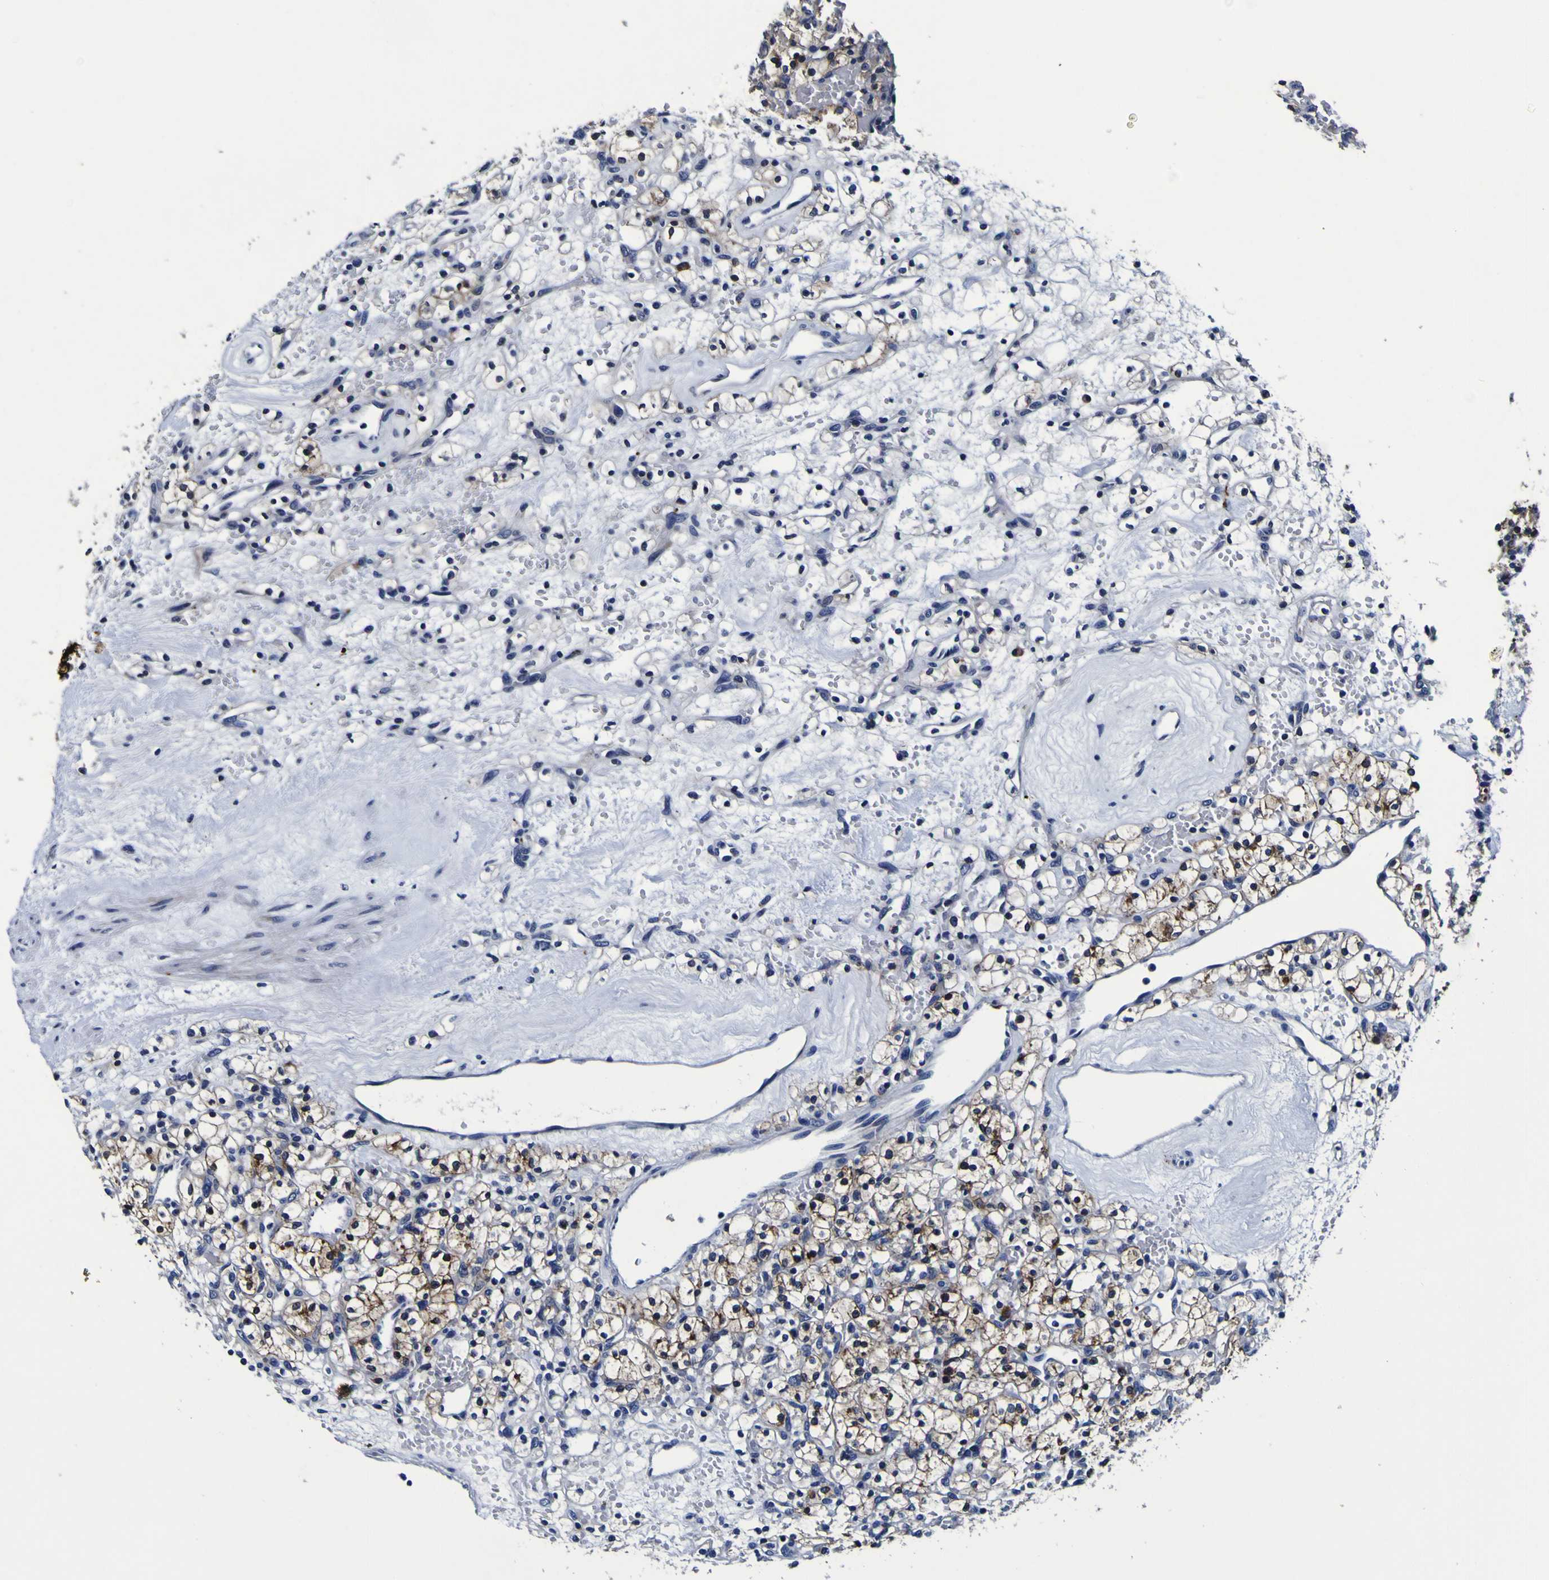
{"staining": {"intensity": "moderate", "quantity": "25%-75%", "location": "cytoplasmic/membranous"}, "tissue": "renal cancer", "cell_type": "Tumor cells", "image_type": "cancer", "snomed": [{"axis": "morphology", "description": "Adenocarcinoma, NOS"}, {"axis": "topography", "description": "Kidney"}], "caption": "This is a micrograph of immunohistochemistry (IHC) staining of renal cancer (adenocarcinoma), which shows moderate staining in the cytoplasmic/membranous of tumor cells.", "gene": "SORCS1", "patient": {"sex": "female", "age": 60}}